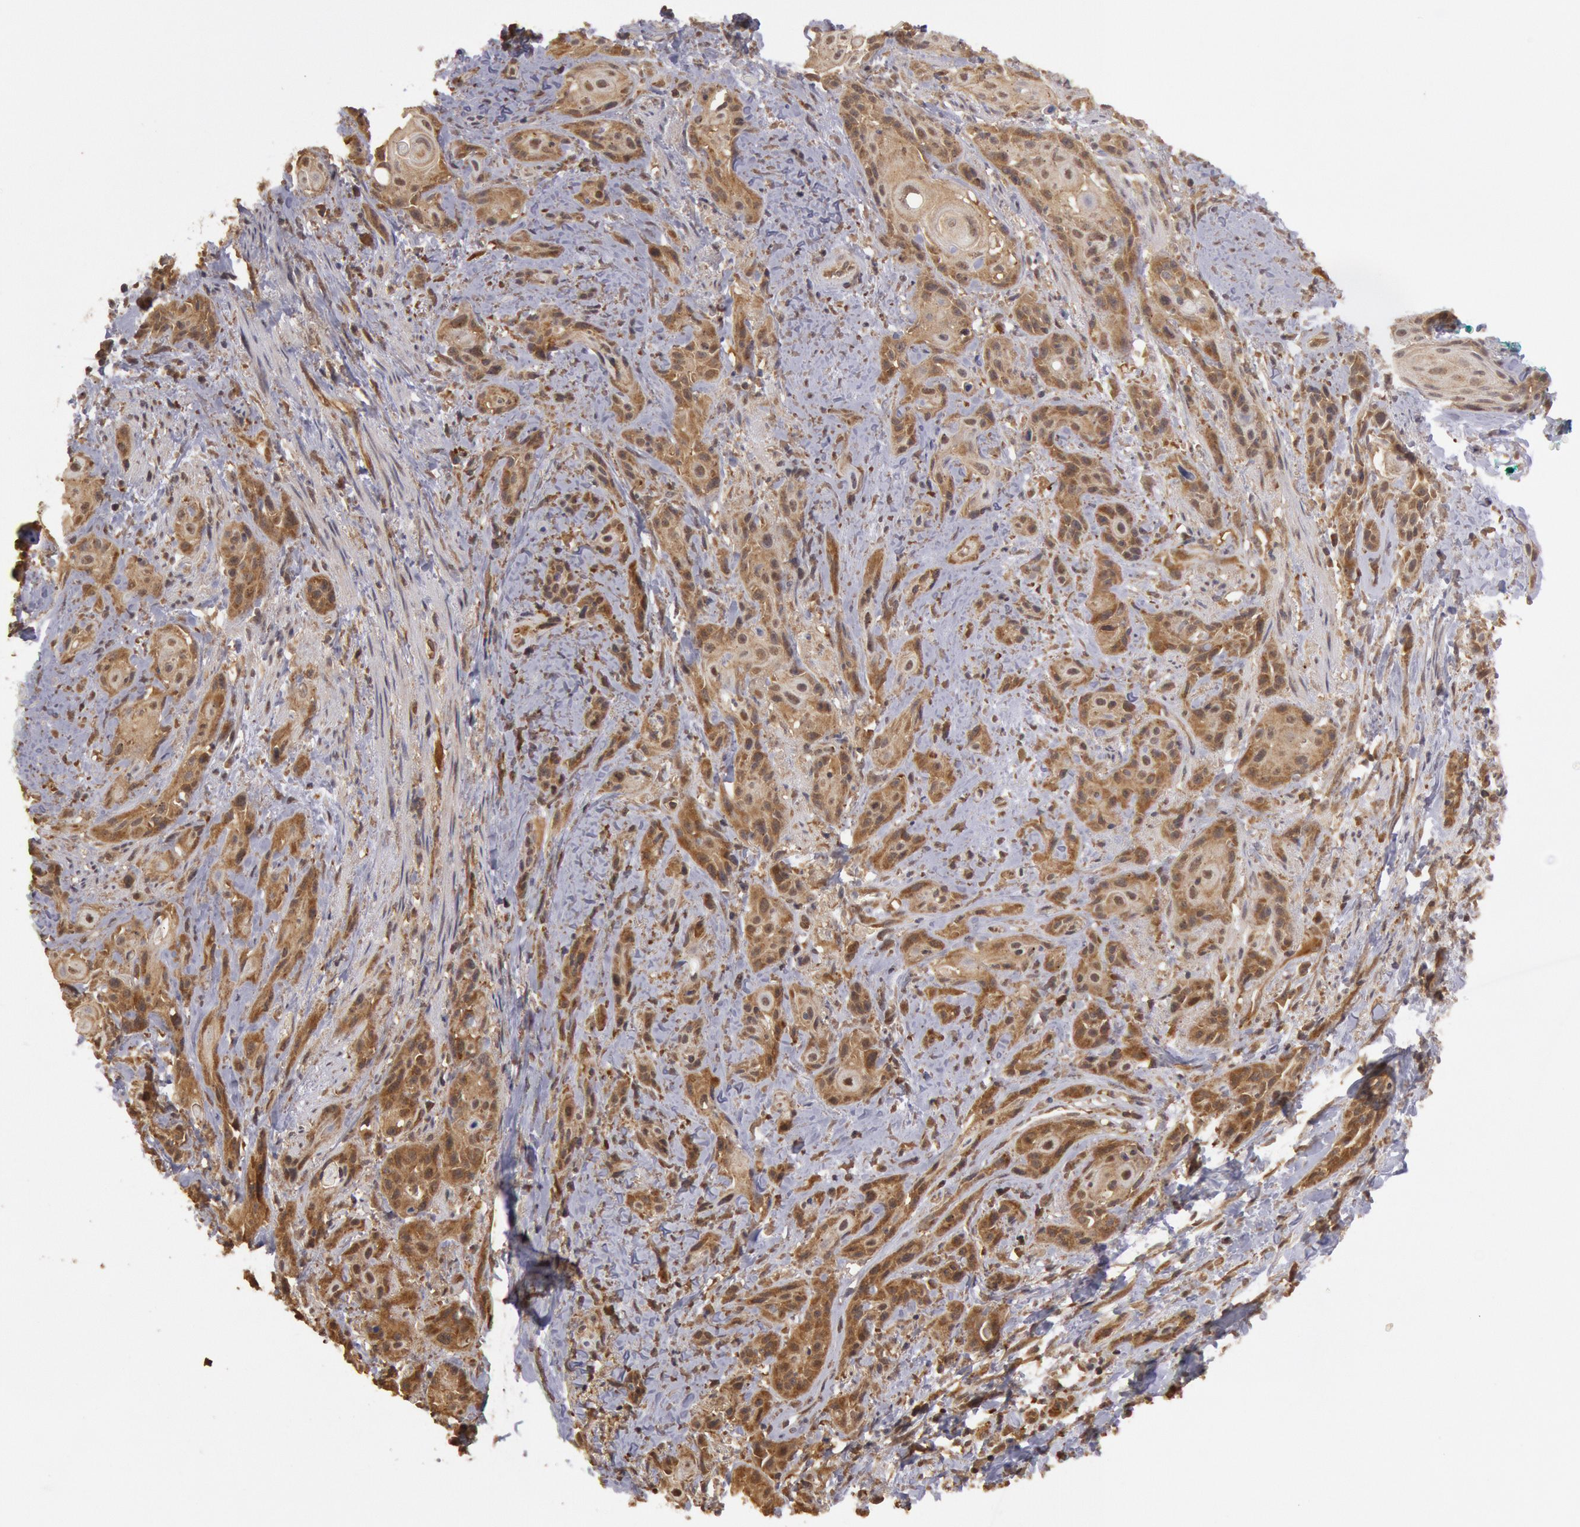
{"staining": {"intensity": "moderate", "quantity": ">75%", "location": "cytoplasmic/membranous,nuclear"}, "tissue": "skin cancer", "cell_type": "Tumor cells", "image_type": "cancer", "snomed": [{"axis": "morphology", "description": "Squamous cell carcinoma, NOS"}, {"axis": "topography", "description": "Skin"}, {"axis": "topography", "description": "Anal"}], "caption": "Immunohistochemistry (IHC) micrograph of human skin cancer (squamous cell carcinoma) stained for a protein (brown), which reveals medium levels of moderate cytoplasmic/membranous and nuclear staining in approximately >75% of tumor cells.", "gene": "USP14", "patient": {"sex": "male", "age": 64}}